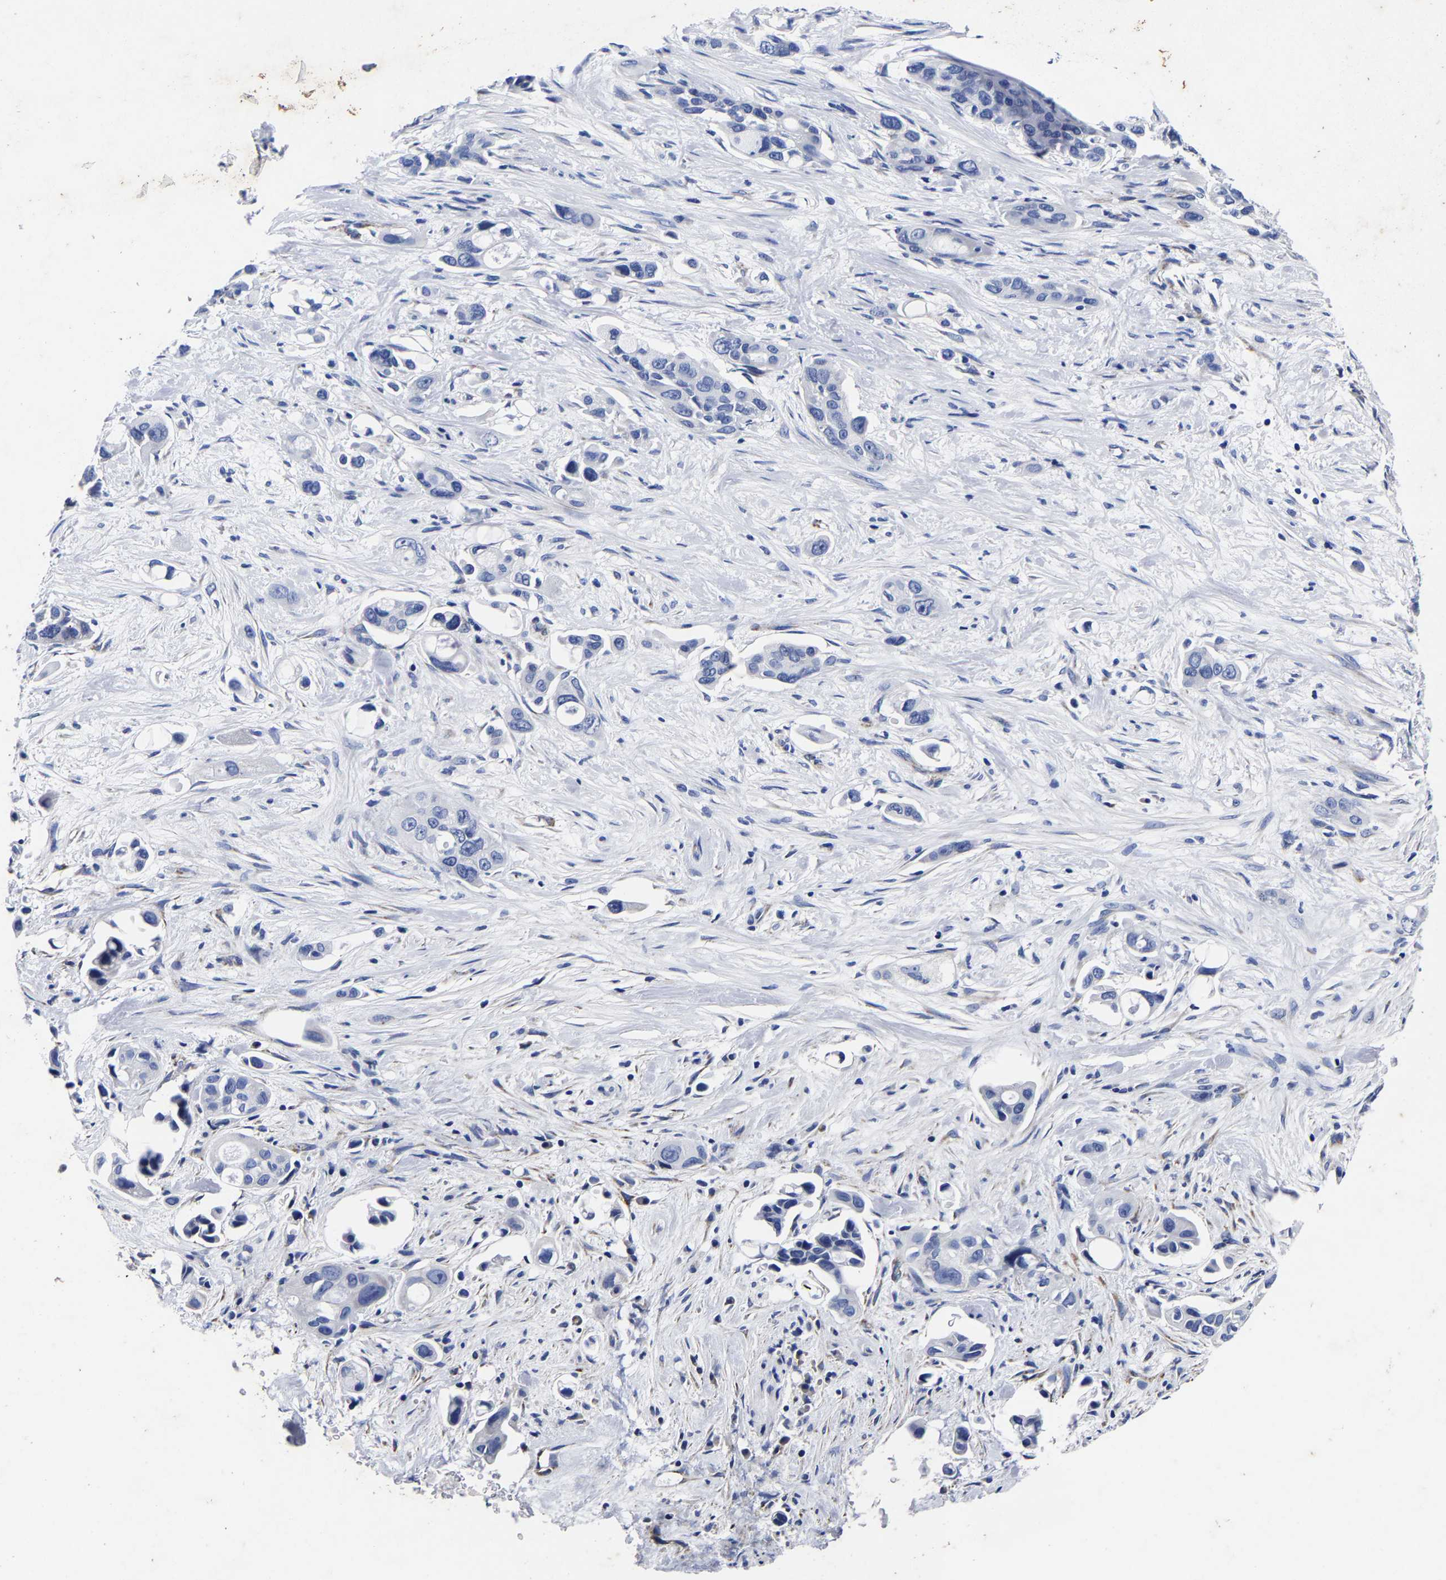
{"staining": {"intensity": "negative", "quantity": "none", "location": "none"}, "tissue": "pancreatic cancer", "cell_type": "Tumor cells", "image_type": "cancer", "snomed": [{"axis": "morphology", "description": "Adenocarcinoma, NOS"}, {"axis": "topography", "description": "Pancreas"}], "caption": "Adenocarcinoma (pancreatic) stained for a protein using IHC reveals no expression tumor cells.", "gene": "AASS", "patient": {"sex": "male", "age": 53}}